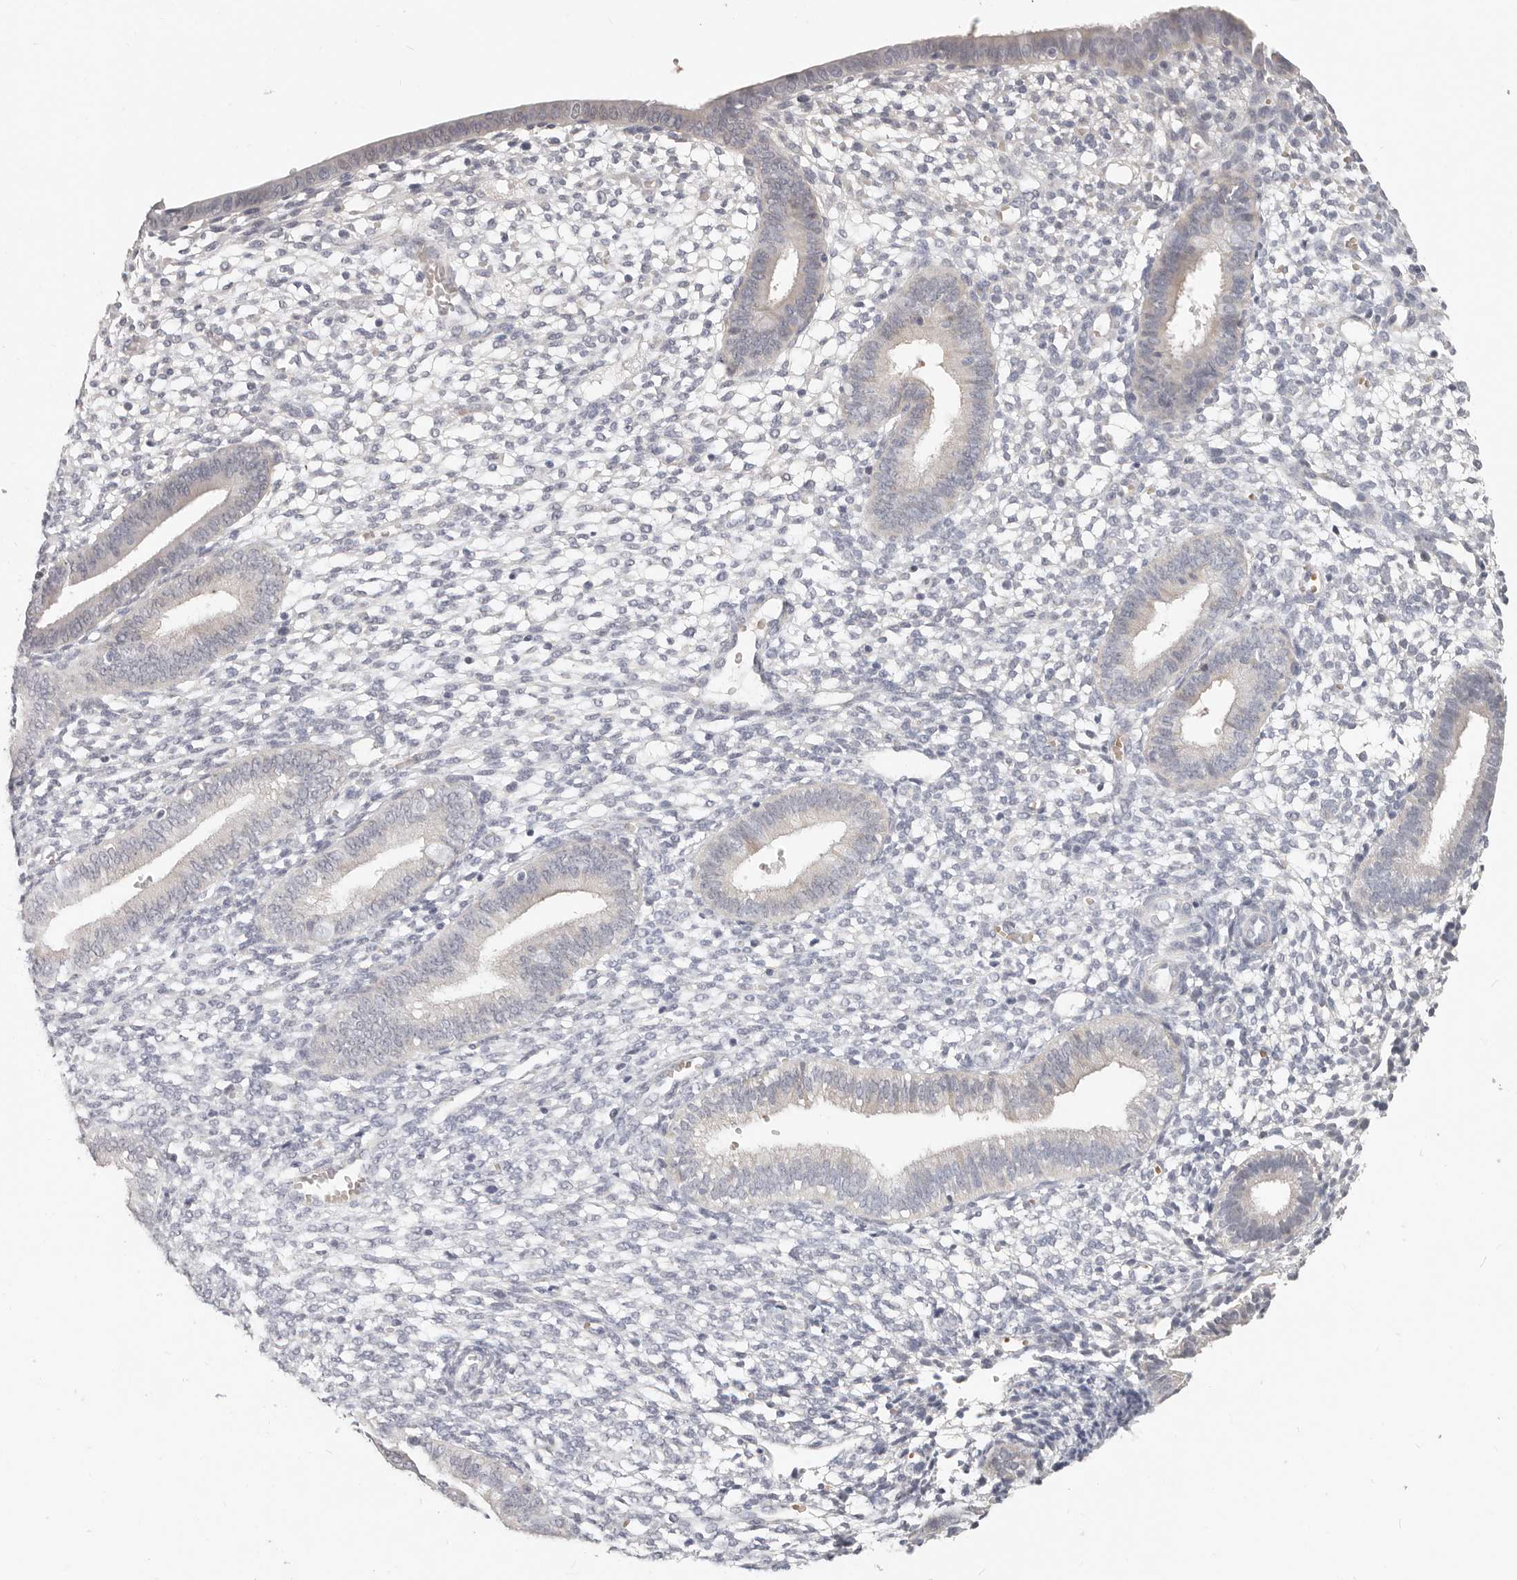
{"staining": {"intensity": "negative", "quantity": "none", "location": "none"}, "tissue": "endometrium", "cell_type": "Cells in endometrial stroma", "image_type": "normal", "snomed": [{"axis": "morphology", "description": "Normal tissue, NOS"}, {"axis": "topography", "description": "Endometrium"}], "caption": "Immunohistochemistry of unremarkable human endometrium displays no positivity in cells in endometrial stroma.", "gene": "TMEM63B", "patient": {"sex": "female", "age": 46}}